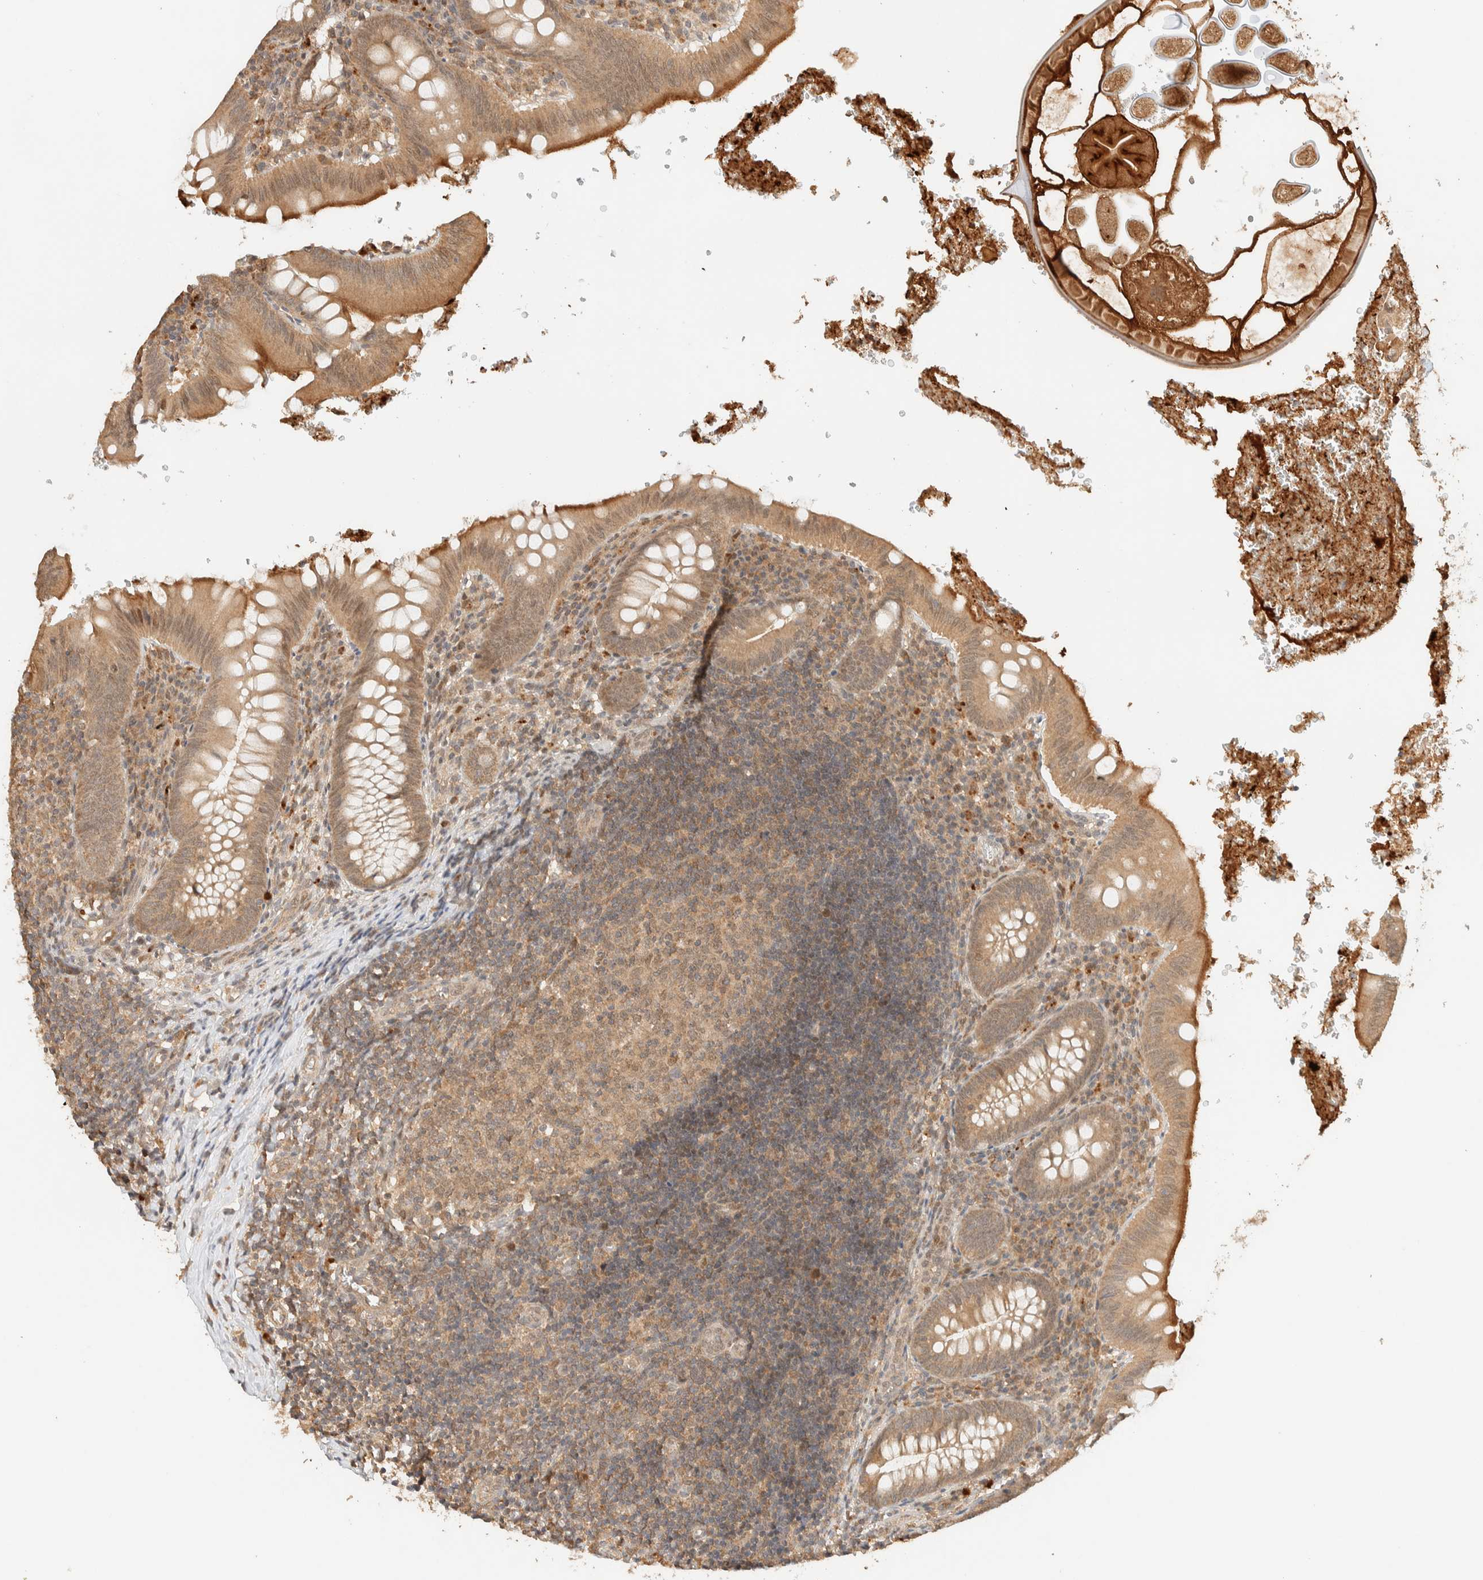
{"staining": {"intensity": "strong", "quantity": ">75%", "location": "cytoplasmic/membranous,nuclear"}, "tissue": "appendix", "cell_type": "Glandular cells", "image_type": "normal", "snomed": [{"axis": "morphology", "description": "Normal tissue, NOS"}, {"axis": "topography", "description": "Appendix"}], "caption": "This micrograph exhibits immunohistochemistry staining of benign human appendix, with high strong cytoplasmic/membranous,nuclear positivity in about >75% of glandular cells.", "gene": "ZBTB34", "patient": {"sex": "male", "age": 8}}